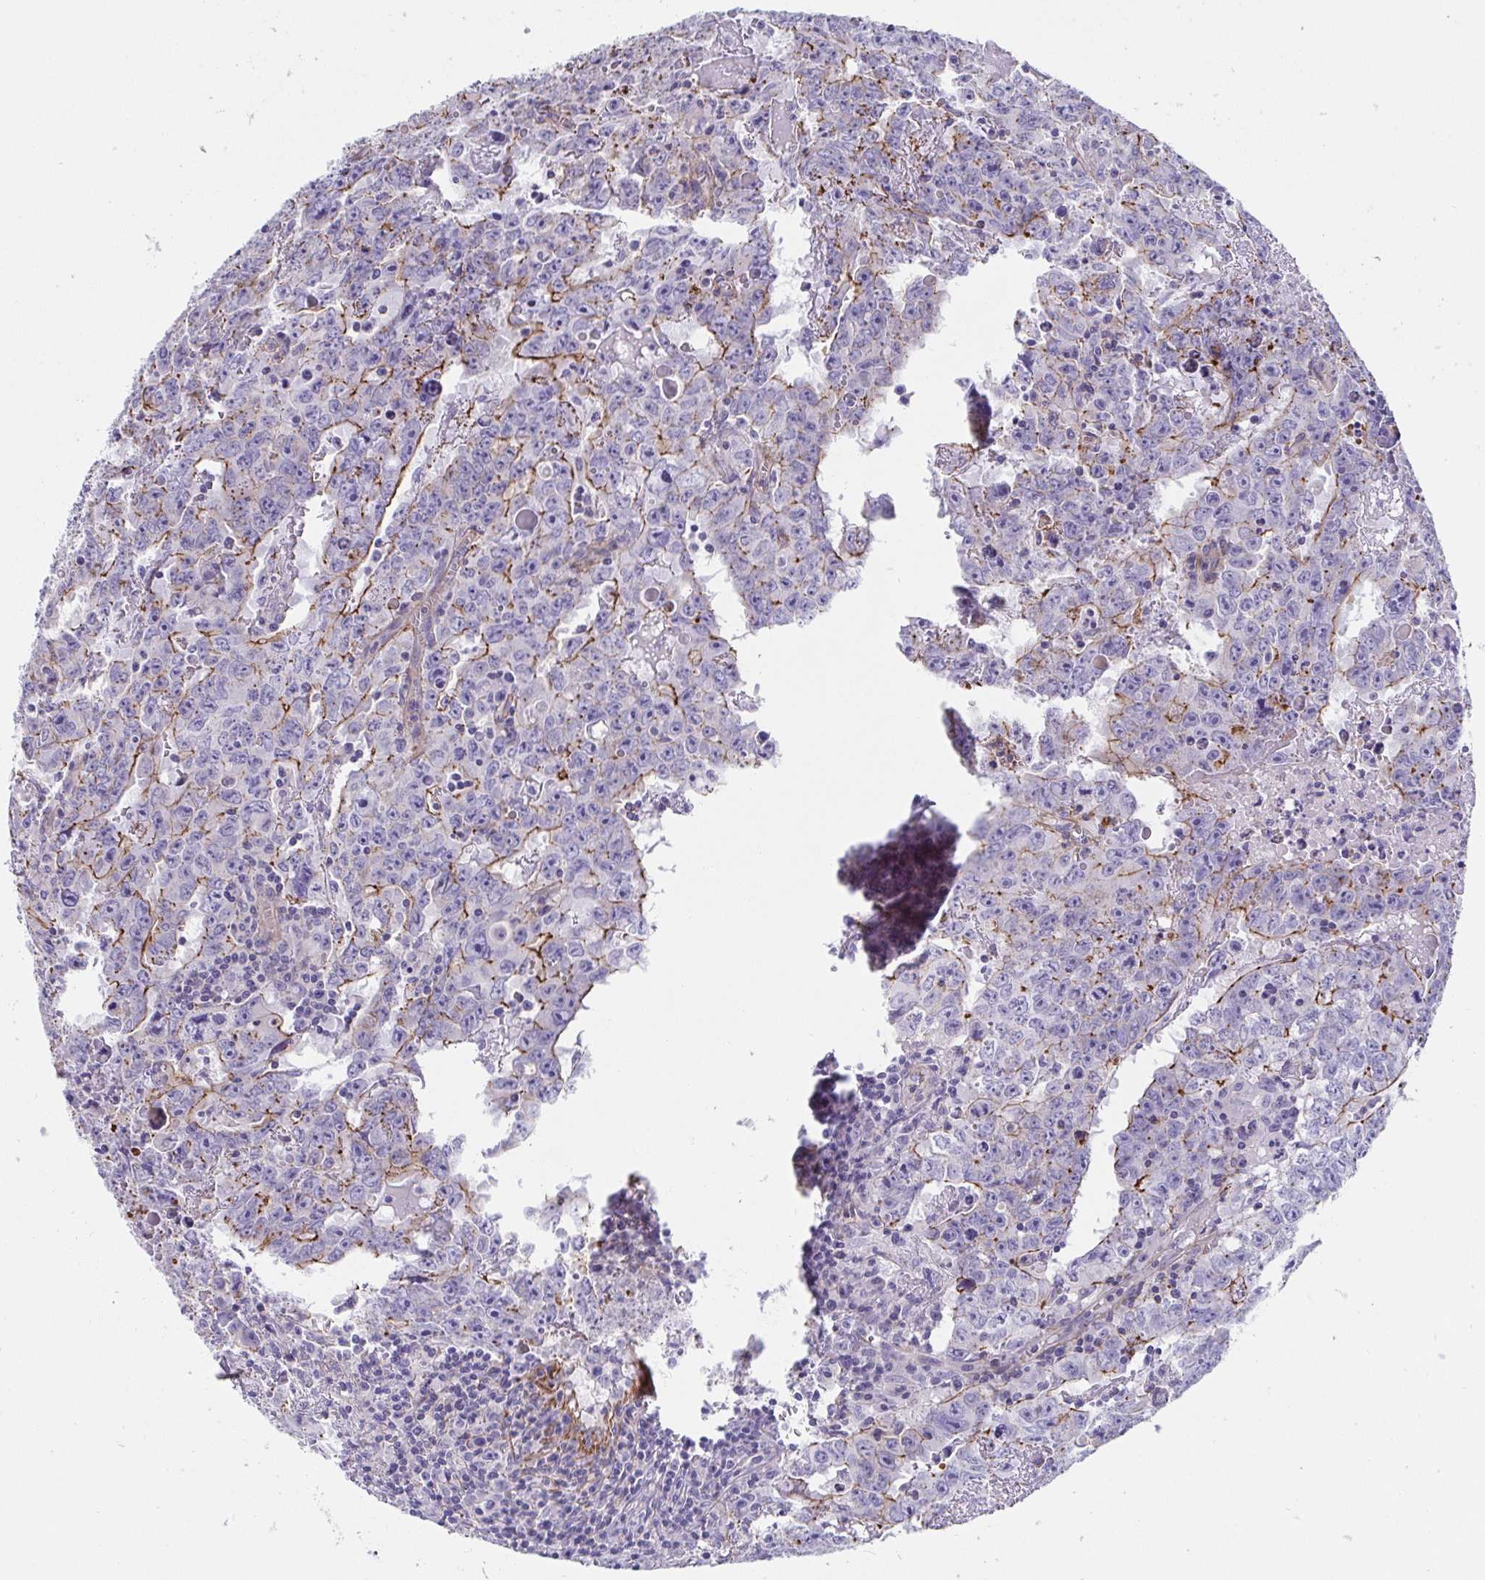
{"staining": {"intensity": "moderate", "quantity": "<25%", "location": "cytoplasmic/membranous"}, "tissue": "testis cancer", "cell_type": "Tumor cells", "image_type": "cancer", "snomed": [{"axis": "morphology", "description": "Carcinoma, Embryonal, NOS"}, {"axis": "topography", "description": "Testis"}], "caption": "Immunohistochemical staining of human testis cancer (embryonal carcinoma) displays moderate cytoplasmic/membranous protein positivity in approximately <25% of tumor cells.", "gene": "TRAM2", "patient": {"sex": "male", "age": 22}}